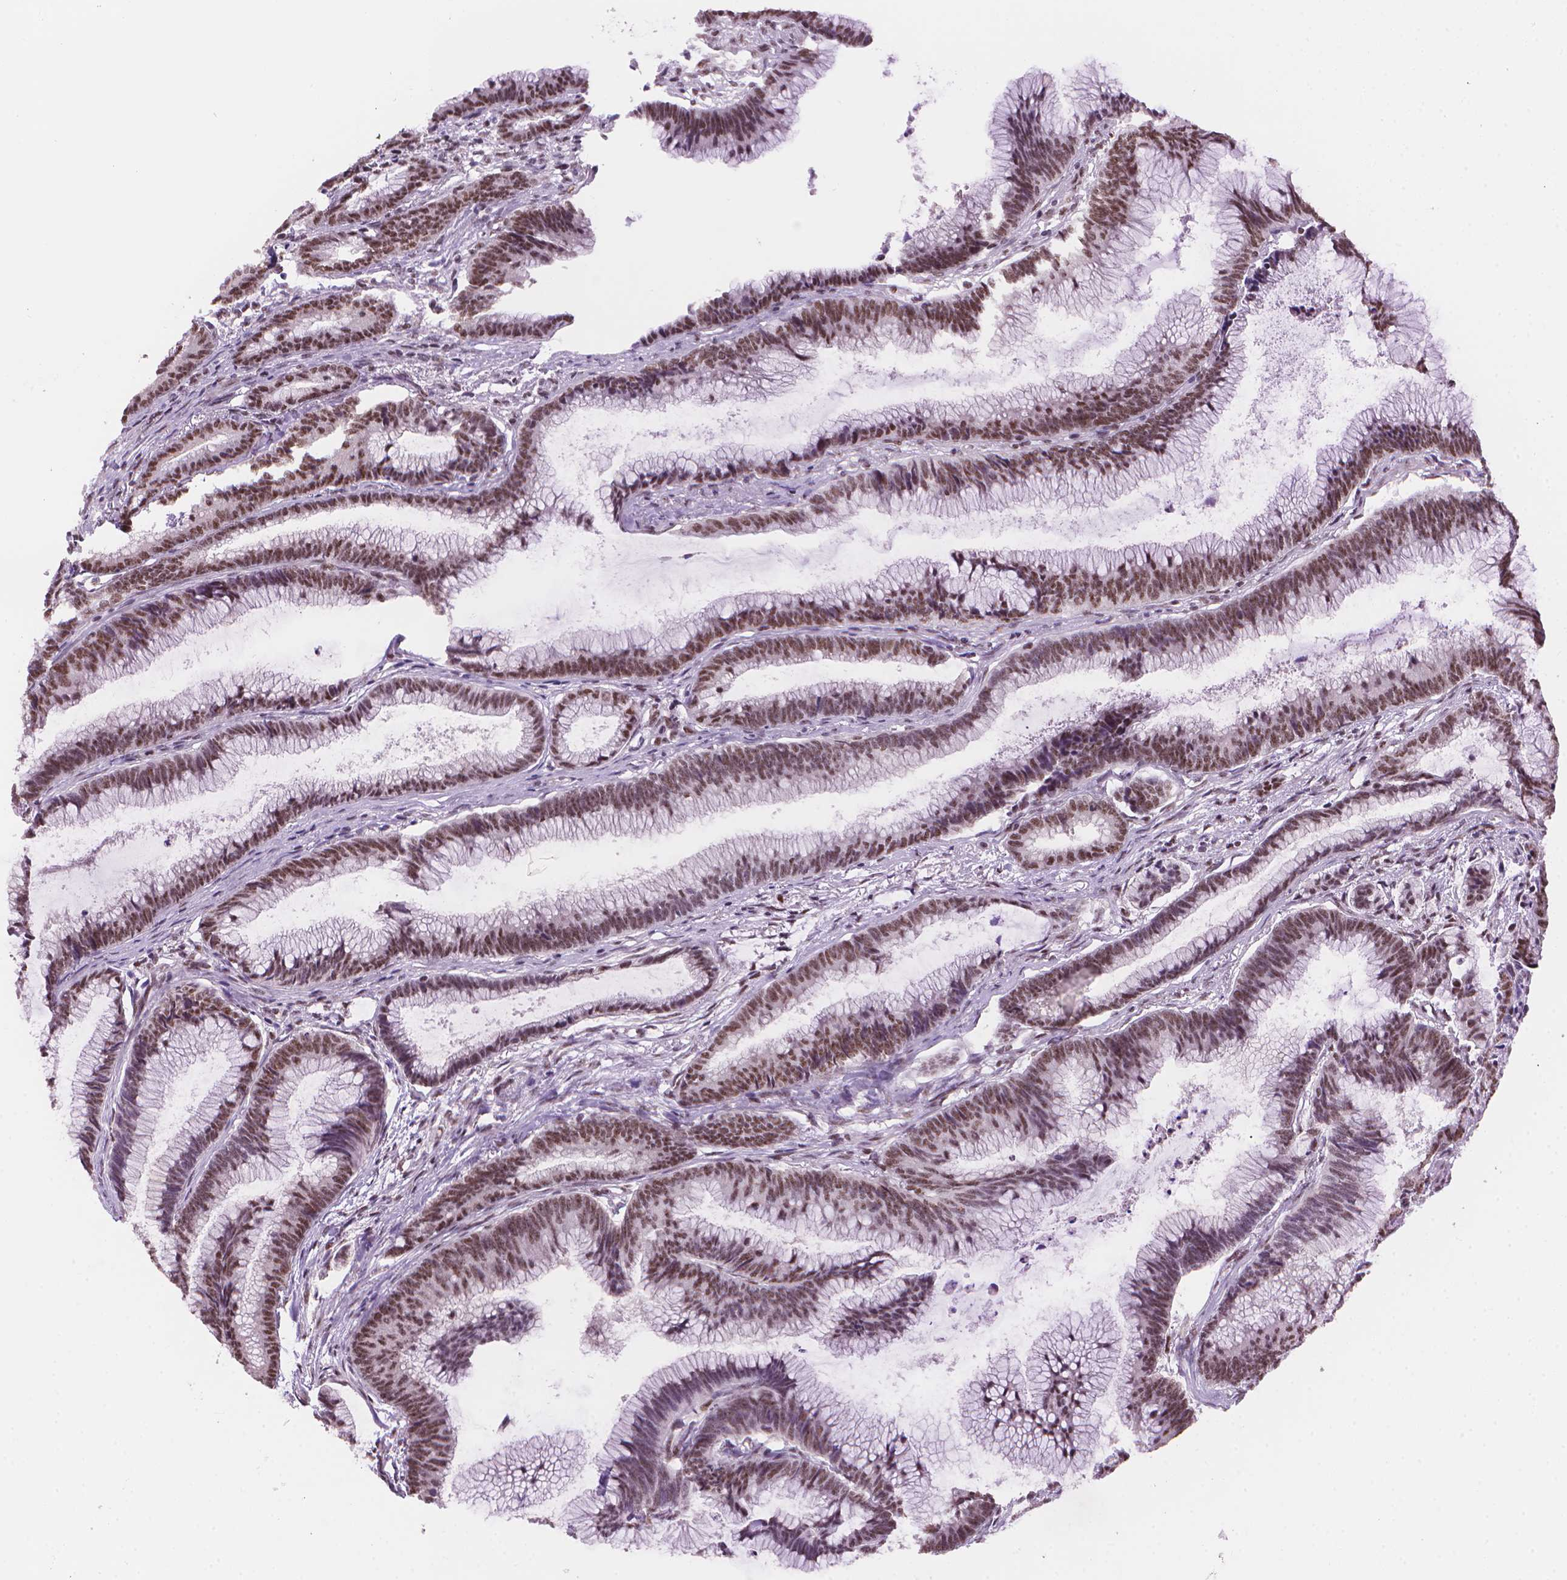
{"staining": {"intensity": "moderate", "quantity": ">75%", "location": "nuclear"}, "tissue": "colorectal cancer", "cell_type": "Tumor cells", "image_type": "cancer", "snomed": [{"axis": "morphology", "description": "Adenocarcinoma, NOS"}, {"axis": "topography", "description": "Colon"}], "caption": "Colorectal adenocarcinoma stained for a protein (brown) displays moderate nuclear positive expression in about >75% of tumor cells.", "gene": "UBN1", "patient": {"sex": "female", "age": 78}}